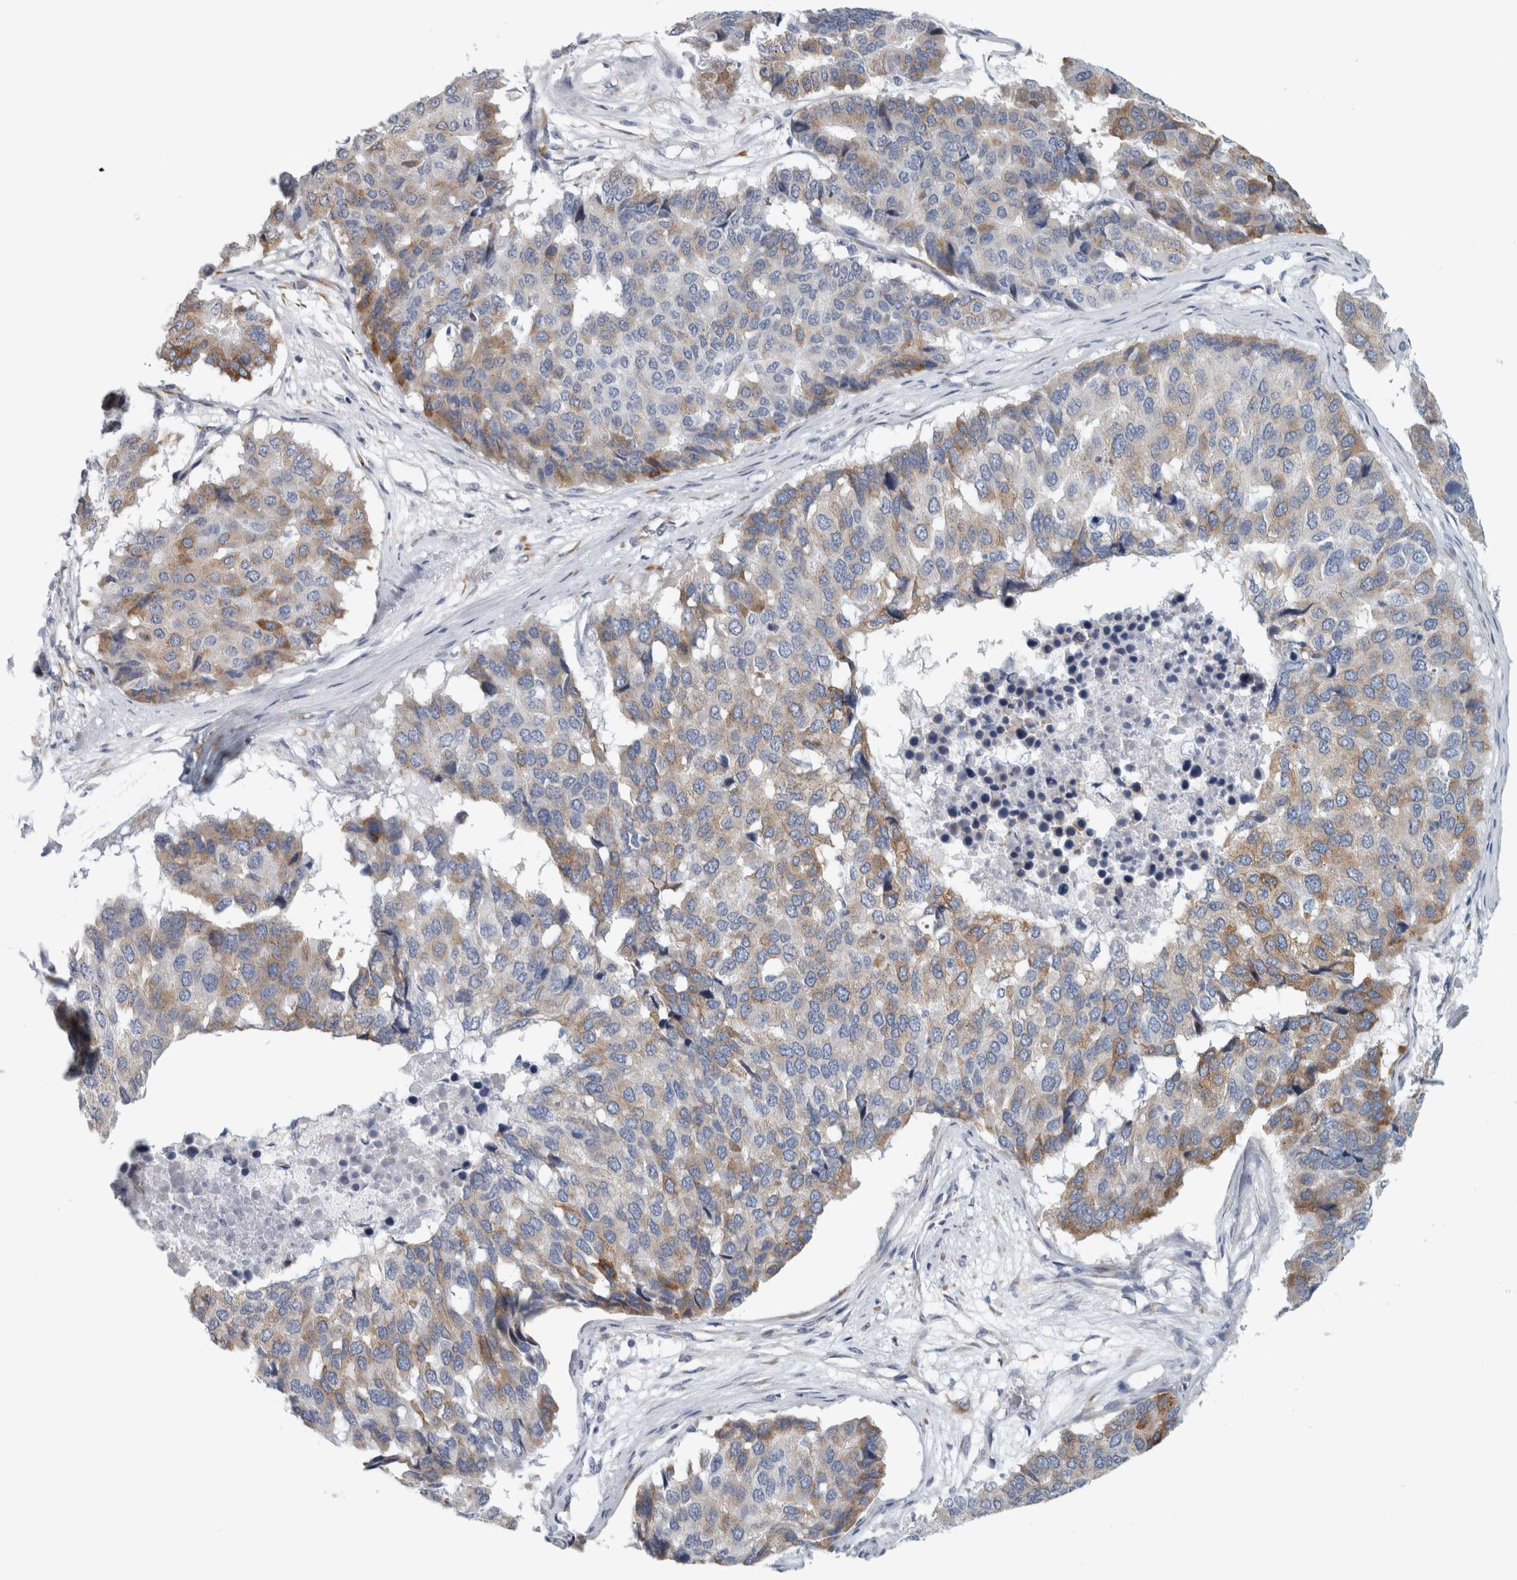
{"staining": {"intensity": "moderate", "quantity": "25%-75%", "location": "cytoplasmic/membranous"}, "tissue": "pancreatic cancer", "cell_type": "Tumor cells", "image_type": "cancer", "snomed": [{"axis": "morphology", "description": "Adenocarcinoma, NOS"}, {"axis": "topography", "description": "Pancreas"}], "caption": "This is a micrograph of immunohistochemistry staining of pancreatic cancer, which shows moderate staining in the cytoplasmic/membranous of tumor cells.", "gene": "B3GNT3", "patient": {"sex": "male", "age": 50}}